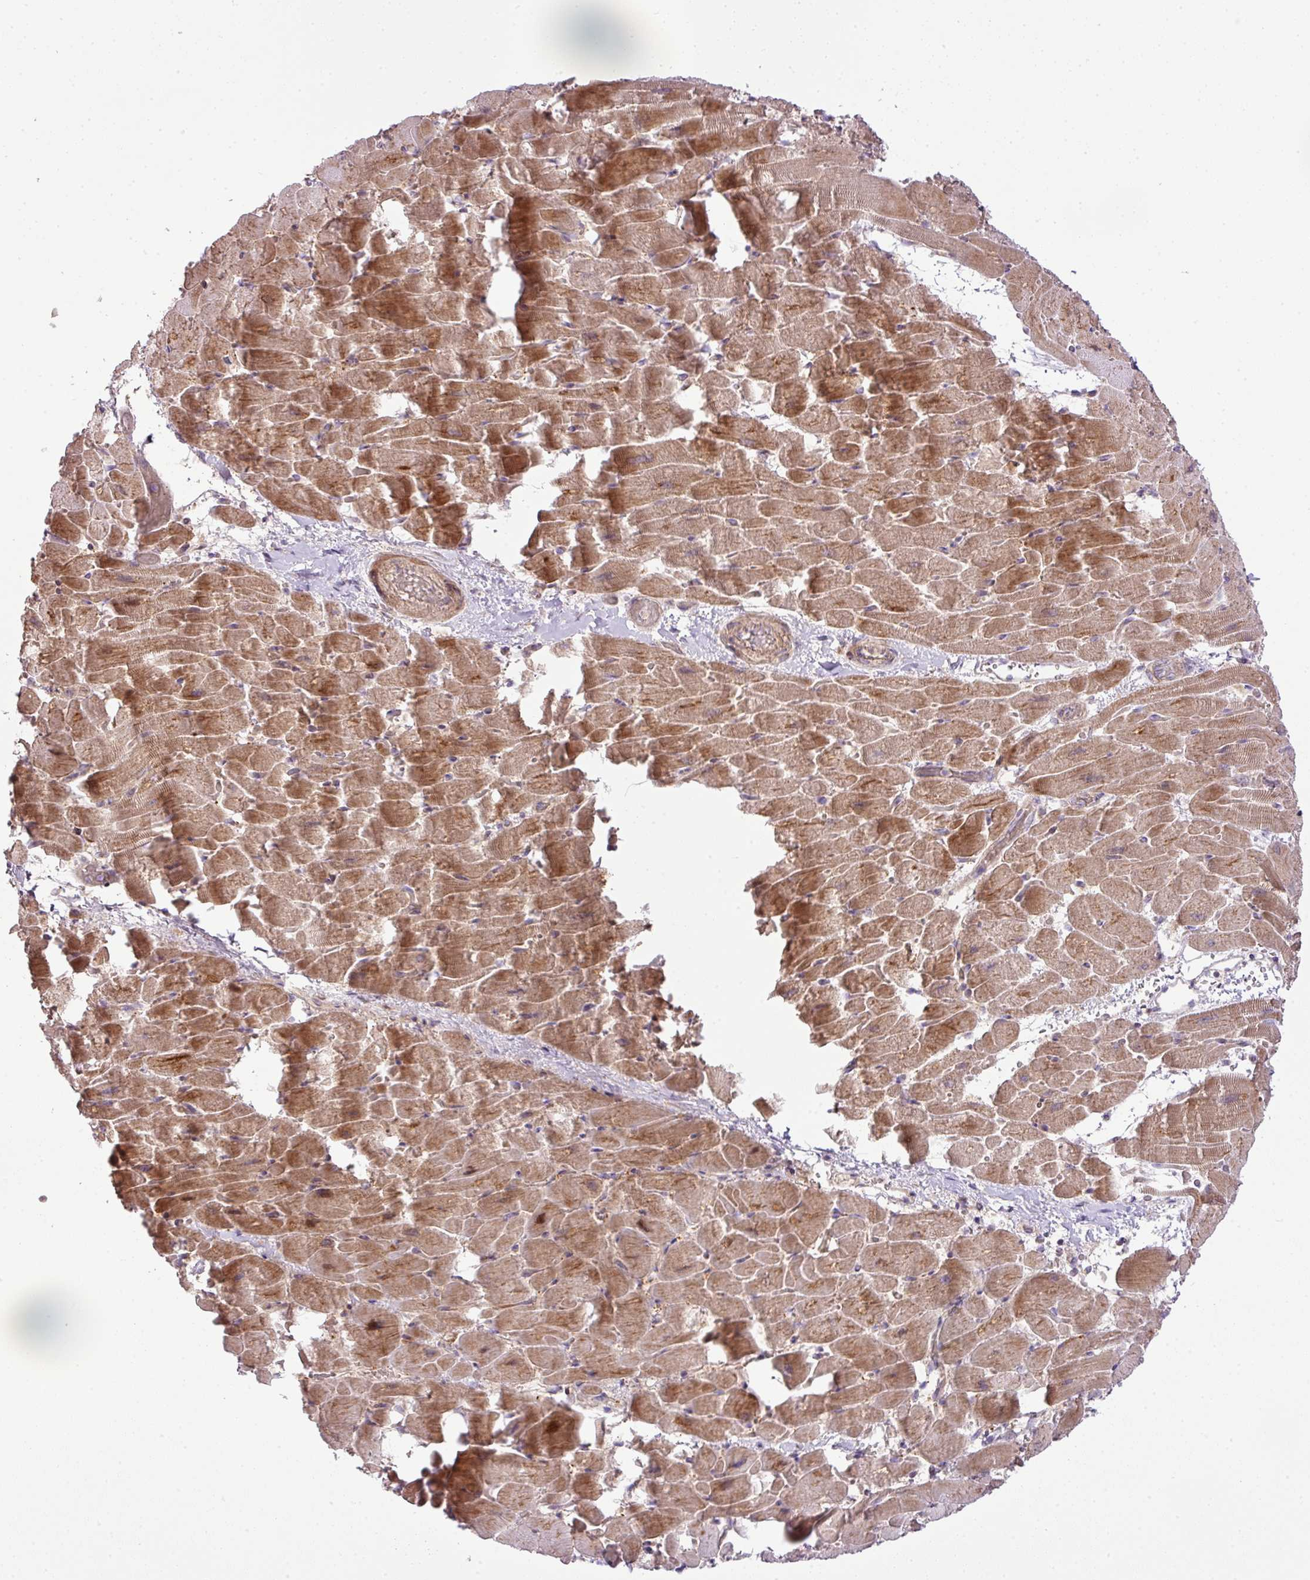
{"staining": {"intensity": "moderate", "quantity": ">75%", "location": "cytoplasmic/membranous"}, "tissue": "heart muscle", "cell_type": "Cardiomyocytes", "image_type": "normal", "snomed": [{"axis": "morphology", "description": "Normal tissue, NOS"}, {"axis": "topography", "description": "Heart"}], "caption": "Protein expression by immunohistochemistry demonstrates moderate cytoplasmic/membranous staining in about >75% of cardiomyocytes in normal heart muscle.", "gene": "COX18", "patient": {"sex": "male", "age": 37}}